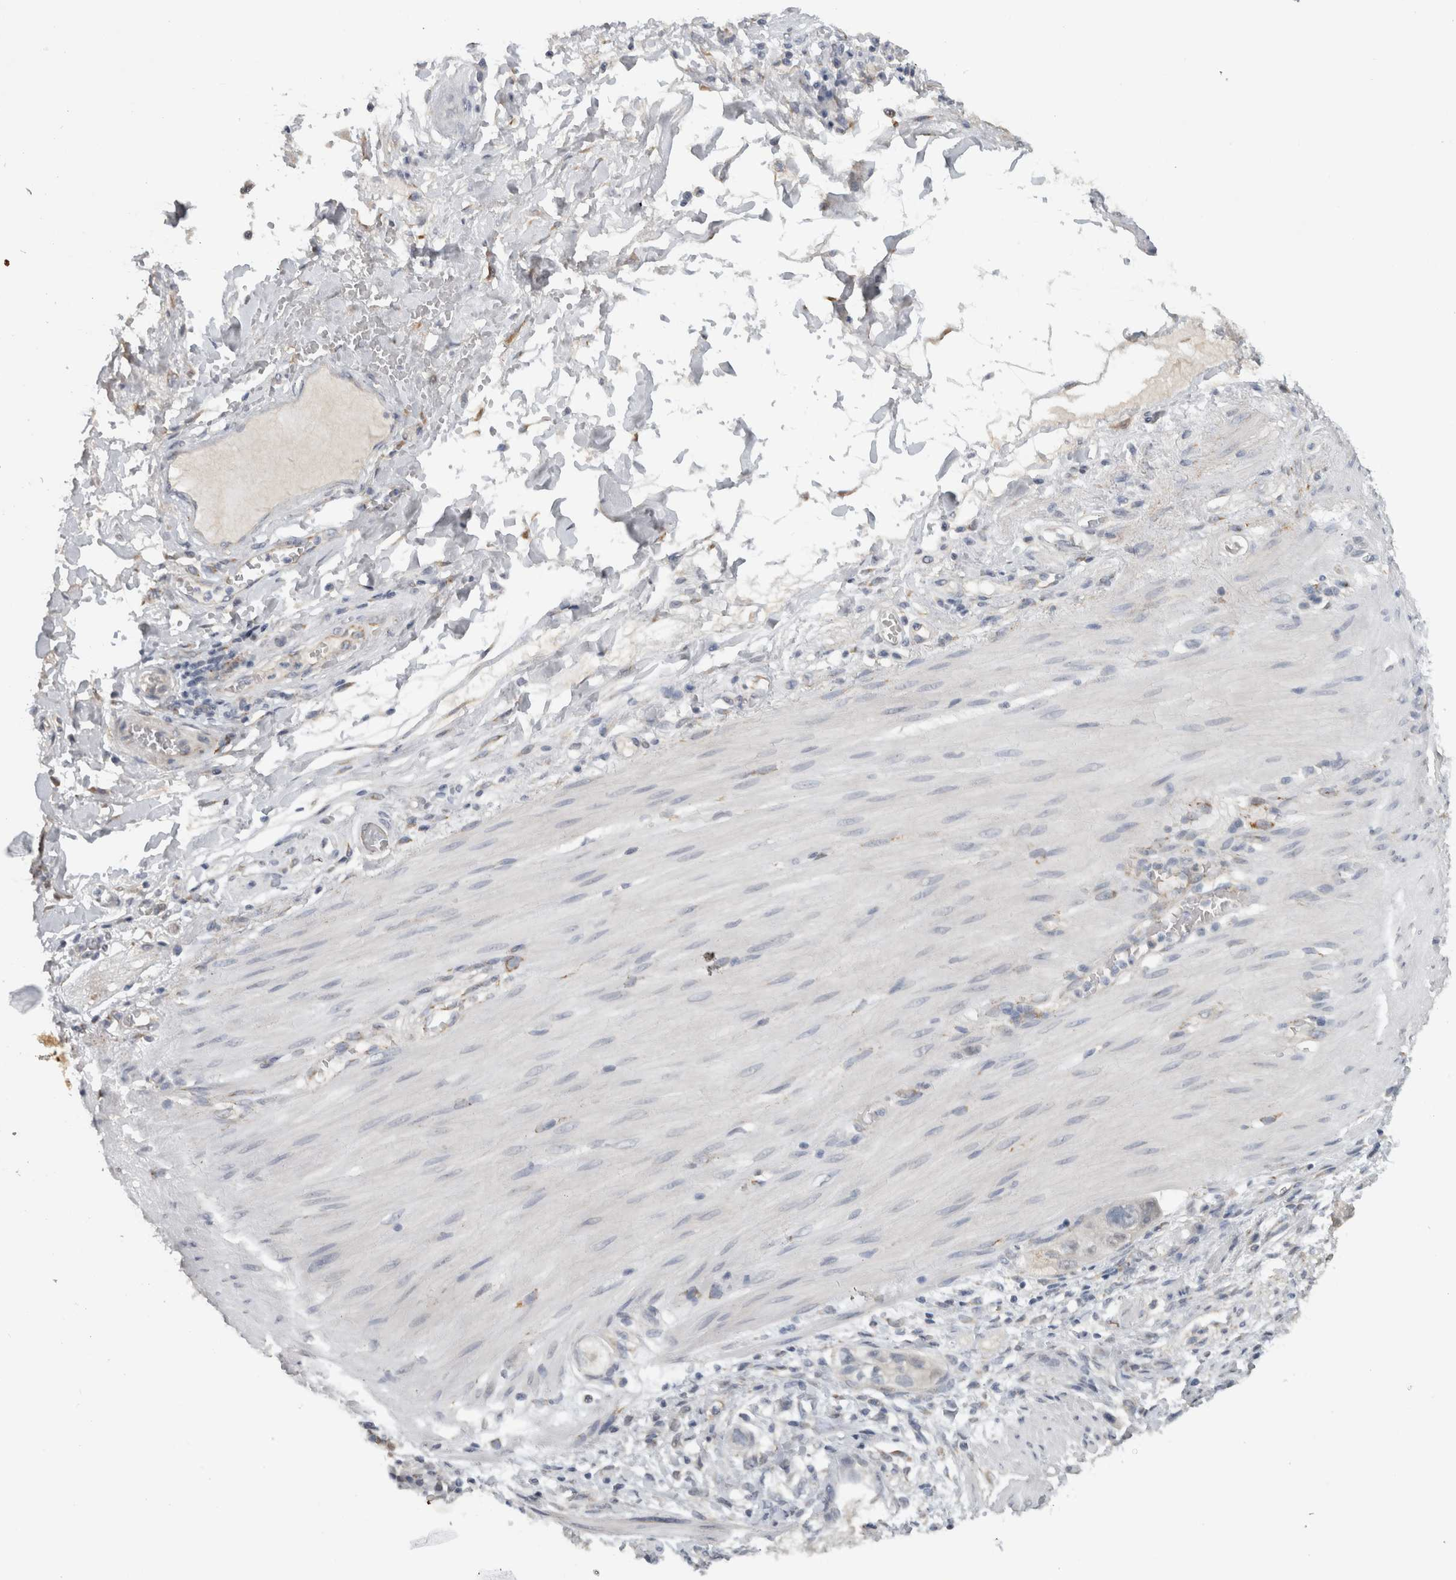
{"staining": {"intensity": "moderate", "quantity": "<25%", "location": "nuclear"}, "tissue": "stomach cancer", "cell_type": "Tumor cells", "image_type": "cancer", "snomed": [{"axis": "morphology", "description": "Adenocarcinoma, NOS"}, {"axis": "topography", "description": "Stomach"}, {"axis": "topography", "description": "Stomach, lower"}], "caption": "The histopathology image shows staining of adenocarcinoma (stomach), revealing moderate nuclear protein positivity (brown color) within tumor cells.", "gene": "DYRK2", "patient": {"sex": "female", "age": 48}}